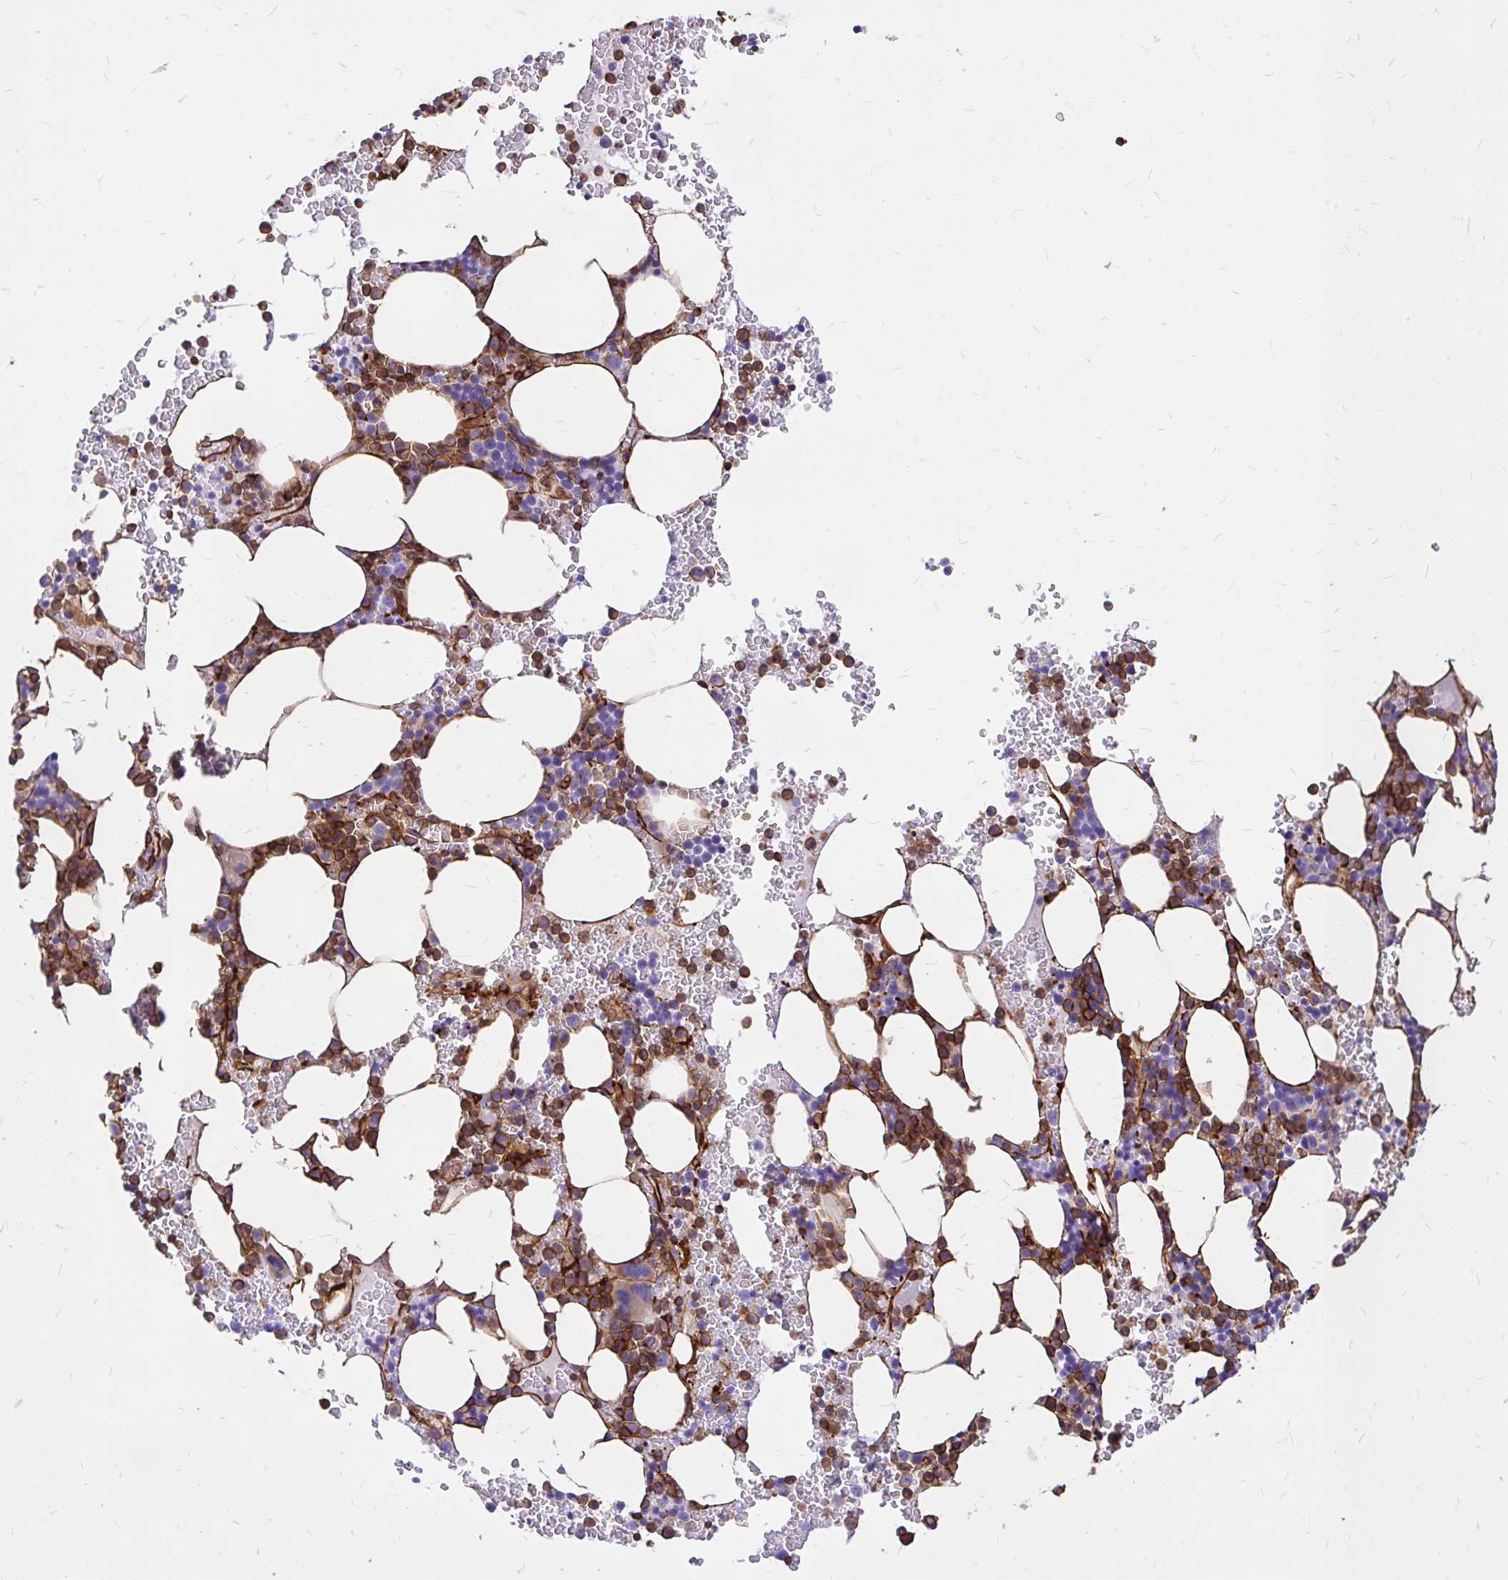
{"staining": {"intensity": "strong", "quantity": "25%-75%", "location": "cytoplasmic/membranous"}, "tissue": "bone marrow", "cell_type": "Hematopoietic cells", "image_type": "normal", "snomed": [{"axis": "morphology", "description": "Normal tissue, NOS"}, {"axis": "topography", "description": "Bone marrow"}], "caption": "Protein analysis of normal bone marrow reveals strong cytoplasmic/membranous expression in about 25%-75% of hematopoietic cells.", "gene": "MAP1LC3B2", "patient": {"sex": "female", "age": 62}}